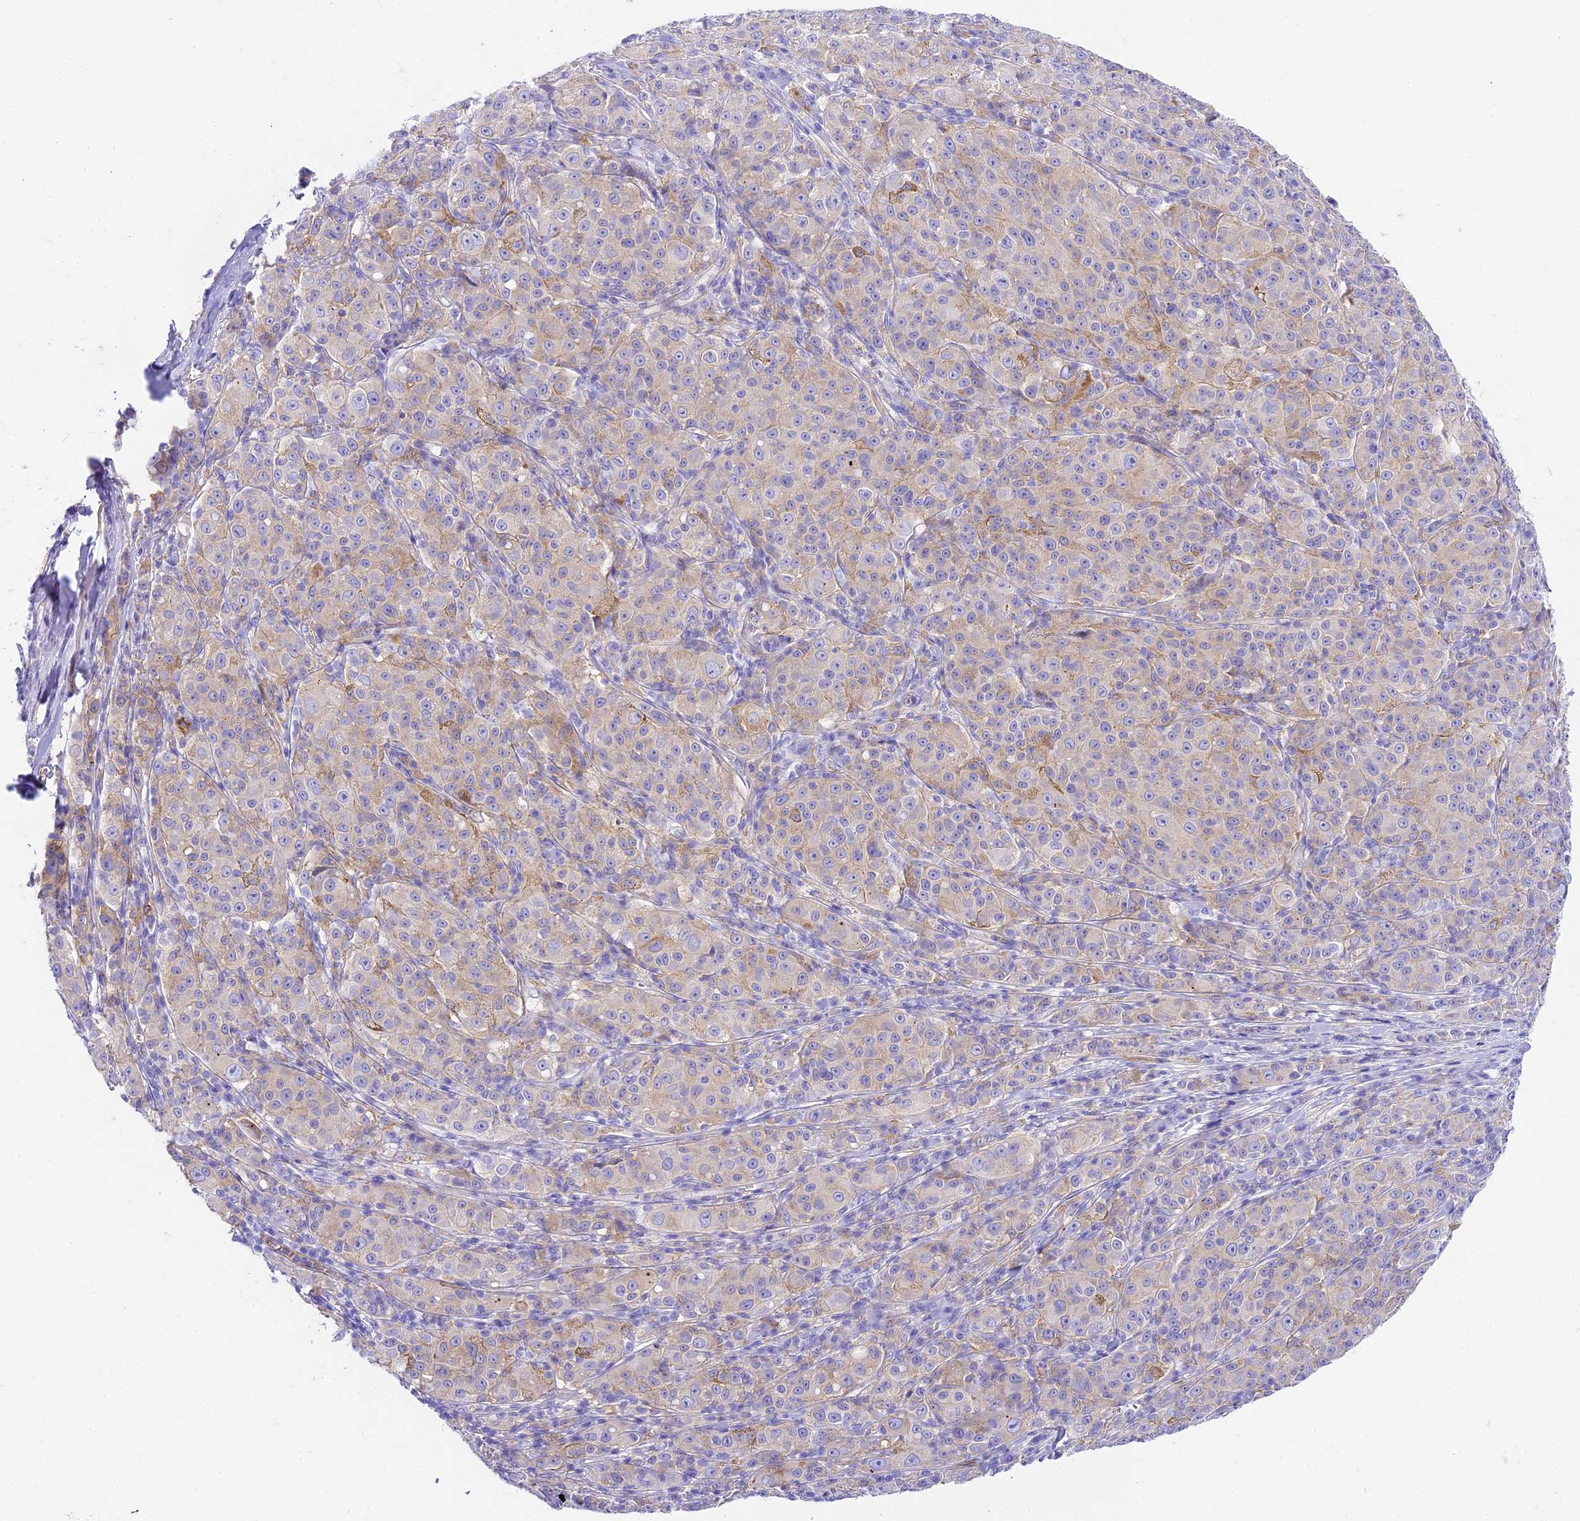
{"staining": {"intensity": "weak", "quantity": "<25%", "location": "cytoplasmic/membranous"}, "tissue": "melanoma", "cell_type": "Tumor cells", "image_type": "cancer", "snomed": [{"axis": "morphology", "description": "Malignant melanoma, NOS"}, {"axis": "topography", "description": "Skin"}], "caption": "This is an immunohistochemistry image of malignant melanoma. There is no staining in tumor cells.", "gene": "HOMER3", "patient": {"sex": "female", "age": 52}}